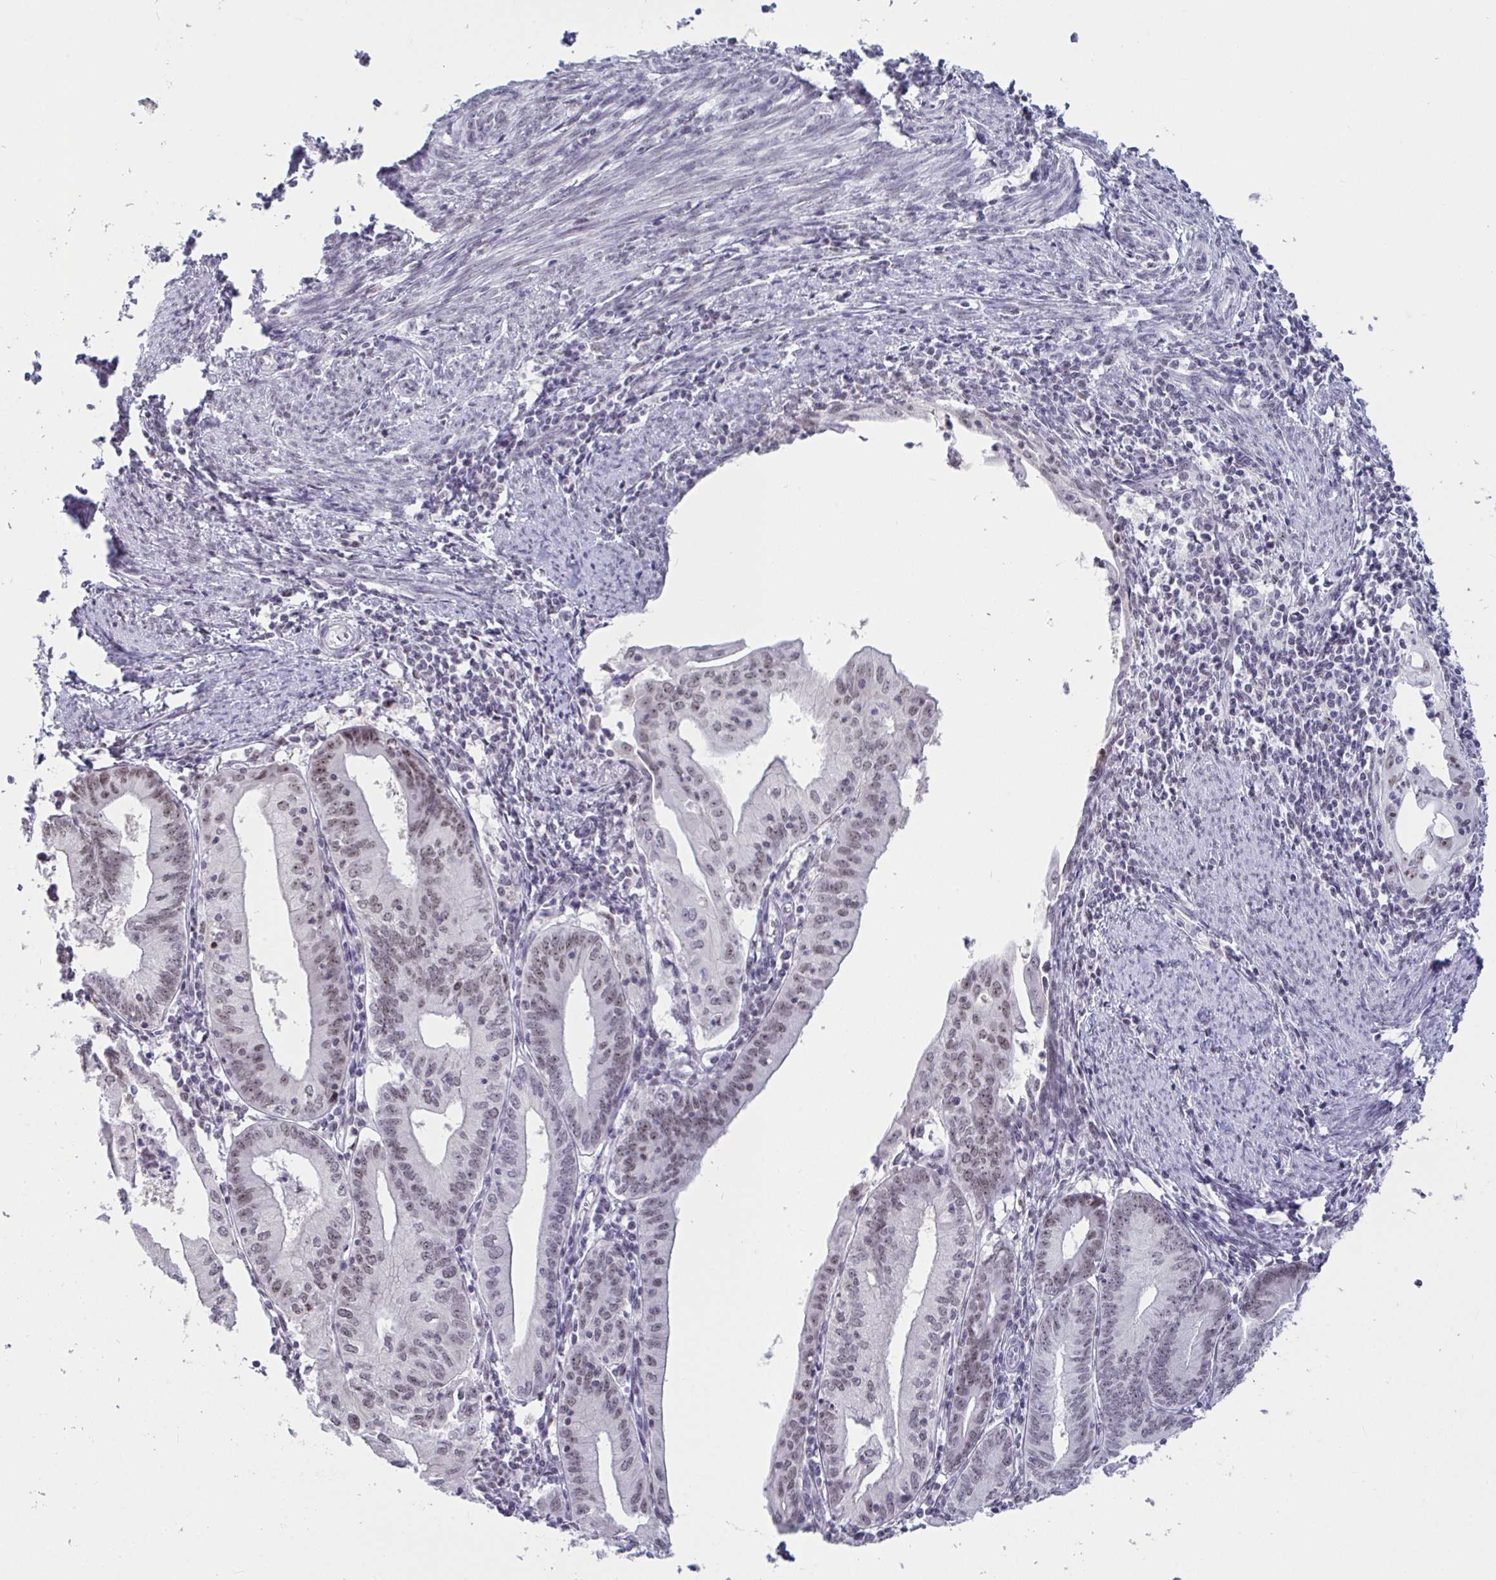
{"staining": {"intensity": "moderate", "quantity": "25%-75%", "location": "nuclear"}, "tissue": "endometrial cancer", "cell_type": "Tumor cells", "image_type": "cancer", "snomed": [{"axis": "morphology", "description": "Adenocarcinoma, NOS"}, {"axis": "topography", "description": "Endometrium"}], "caption": "A high-resolution image shows immunohistochemistry (IHC) staining of adenocarcinoma (endometrial), which reveals moderate nuclear expression in about 25%-75% of tumor cells. The staining is performed using DAB brown chromogen to label protein expression. The nuclei are counter-stained blue using hematoxylin.", "gene": "SUPT16H", "patient": {"sex": "female", "age": 60}}